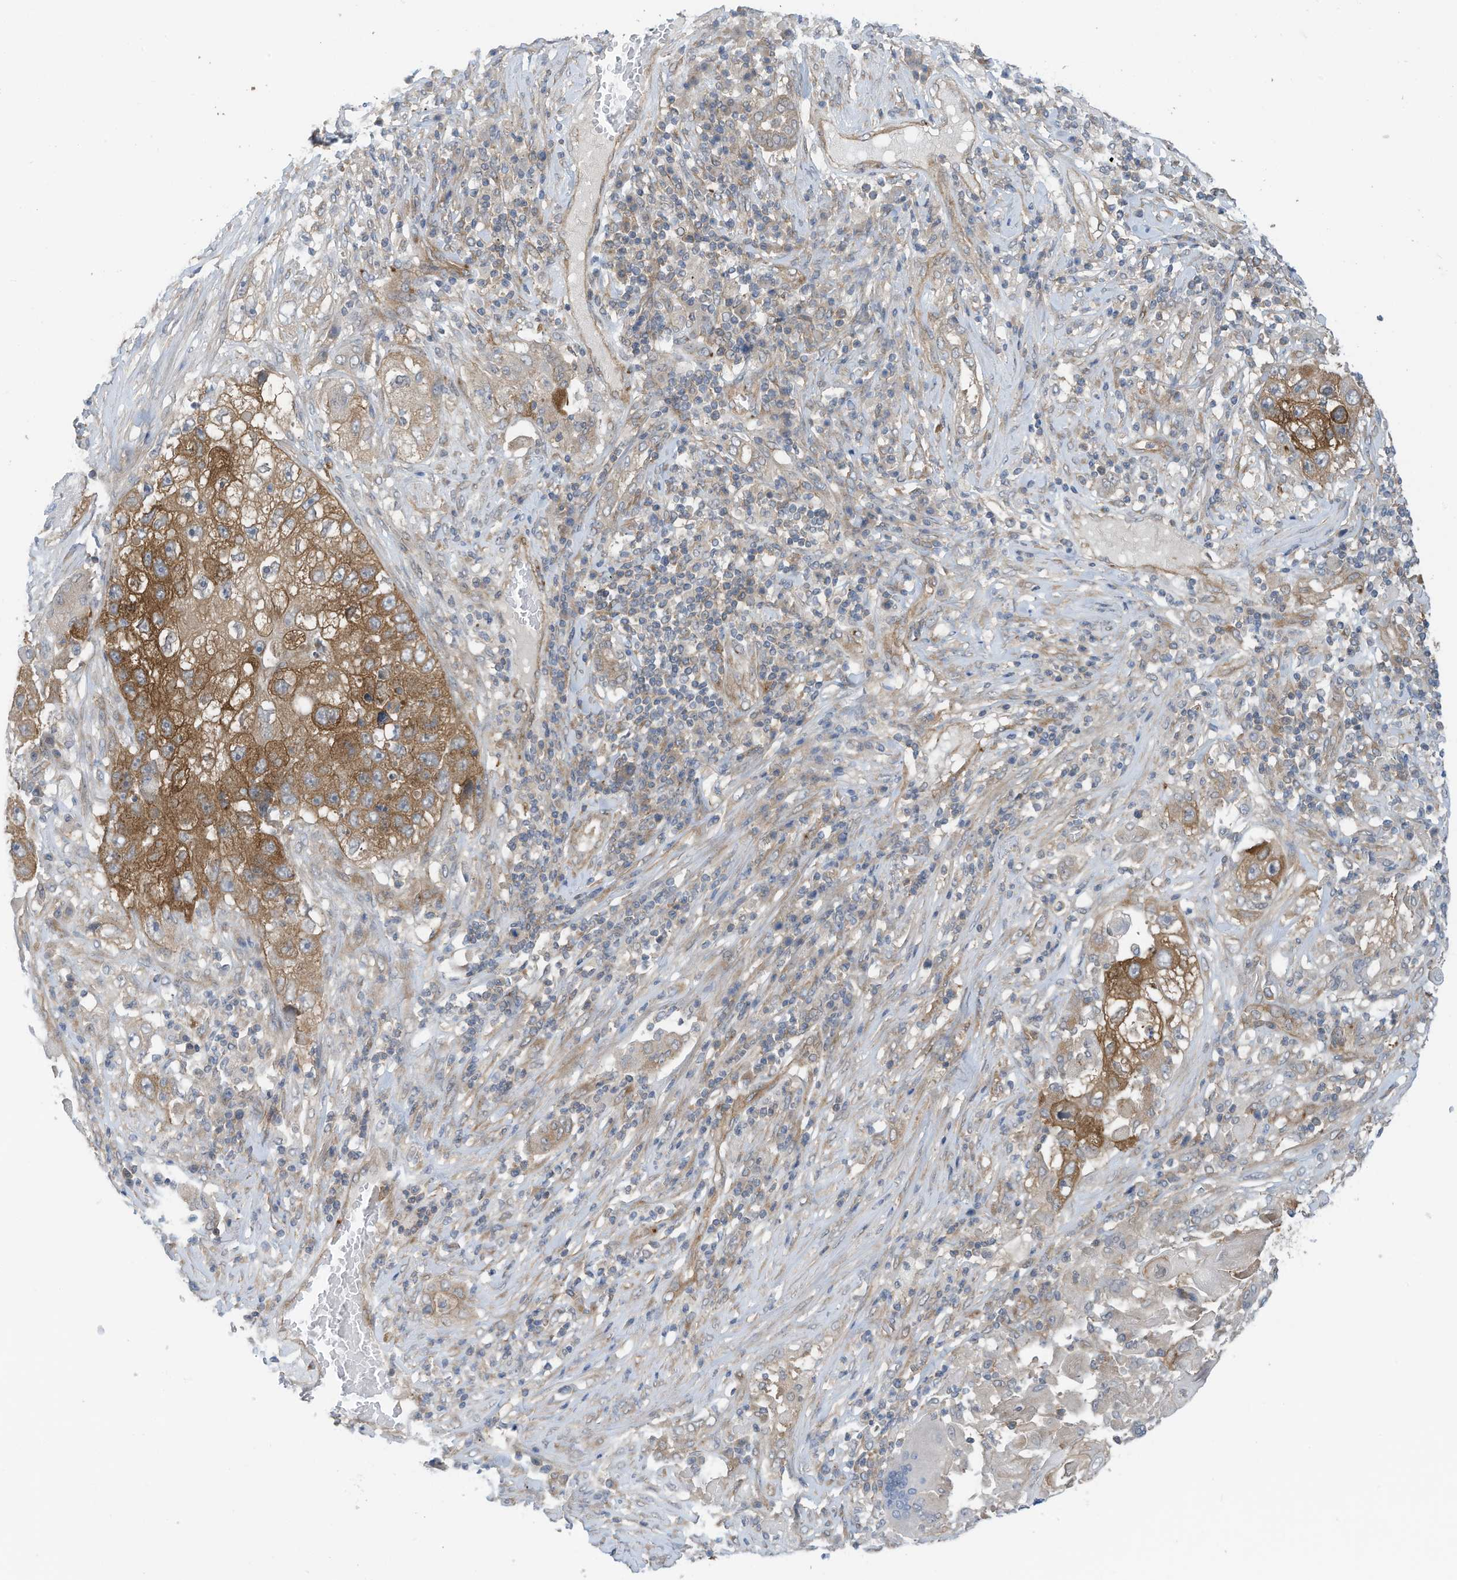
{"staining": {"intensity": "moderate", "quantity": ">75%", "location": "cytoplasmic/membranous"}, "tissue": "lung cancer", "cell_type": "Tumor cells", "image_type": "cancer", "snomed": [{"axis": "morphology", "description": "Squamous cell carcinoma, NOS"}, {"axis": "topography", "description": "Lung"}], "caption": "Protein analysis of squamous cell carcinoma (lung) tissue reveals moderate cytoplasmic/membranous staining in approximately >75% of tumor cells.", "gene": "REPS1", "patient": {"sex": "male", "age": 61}}